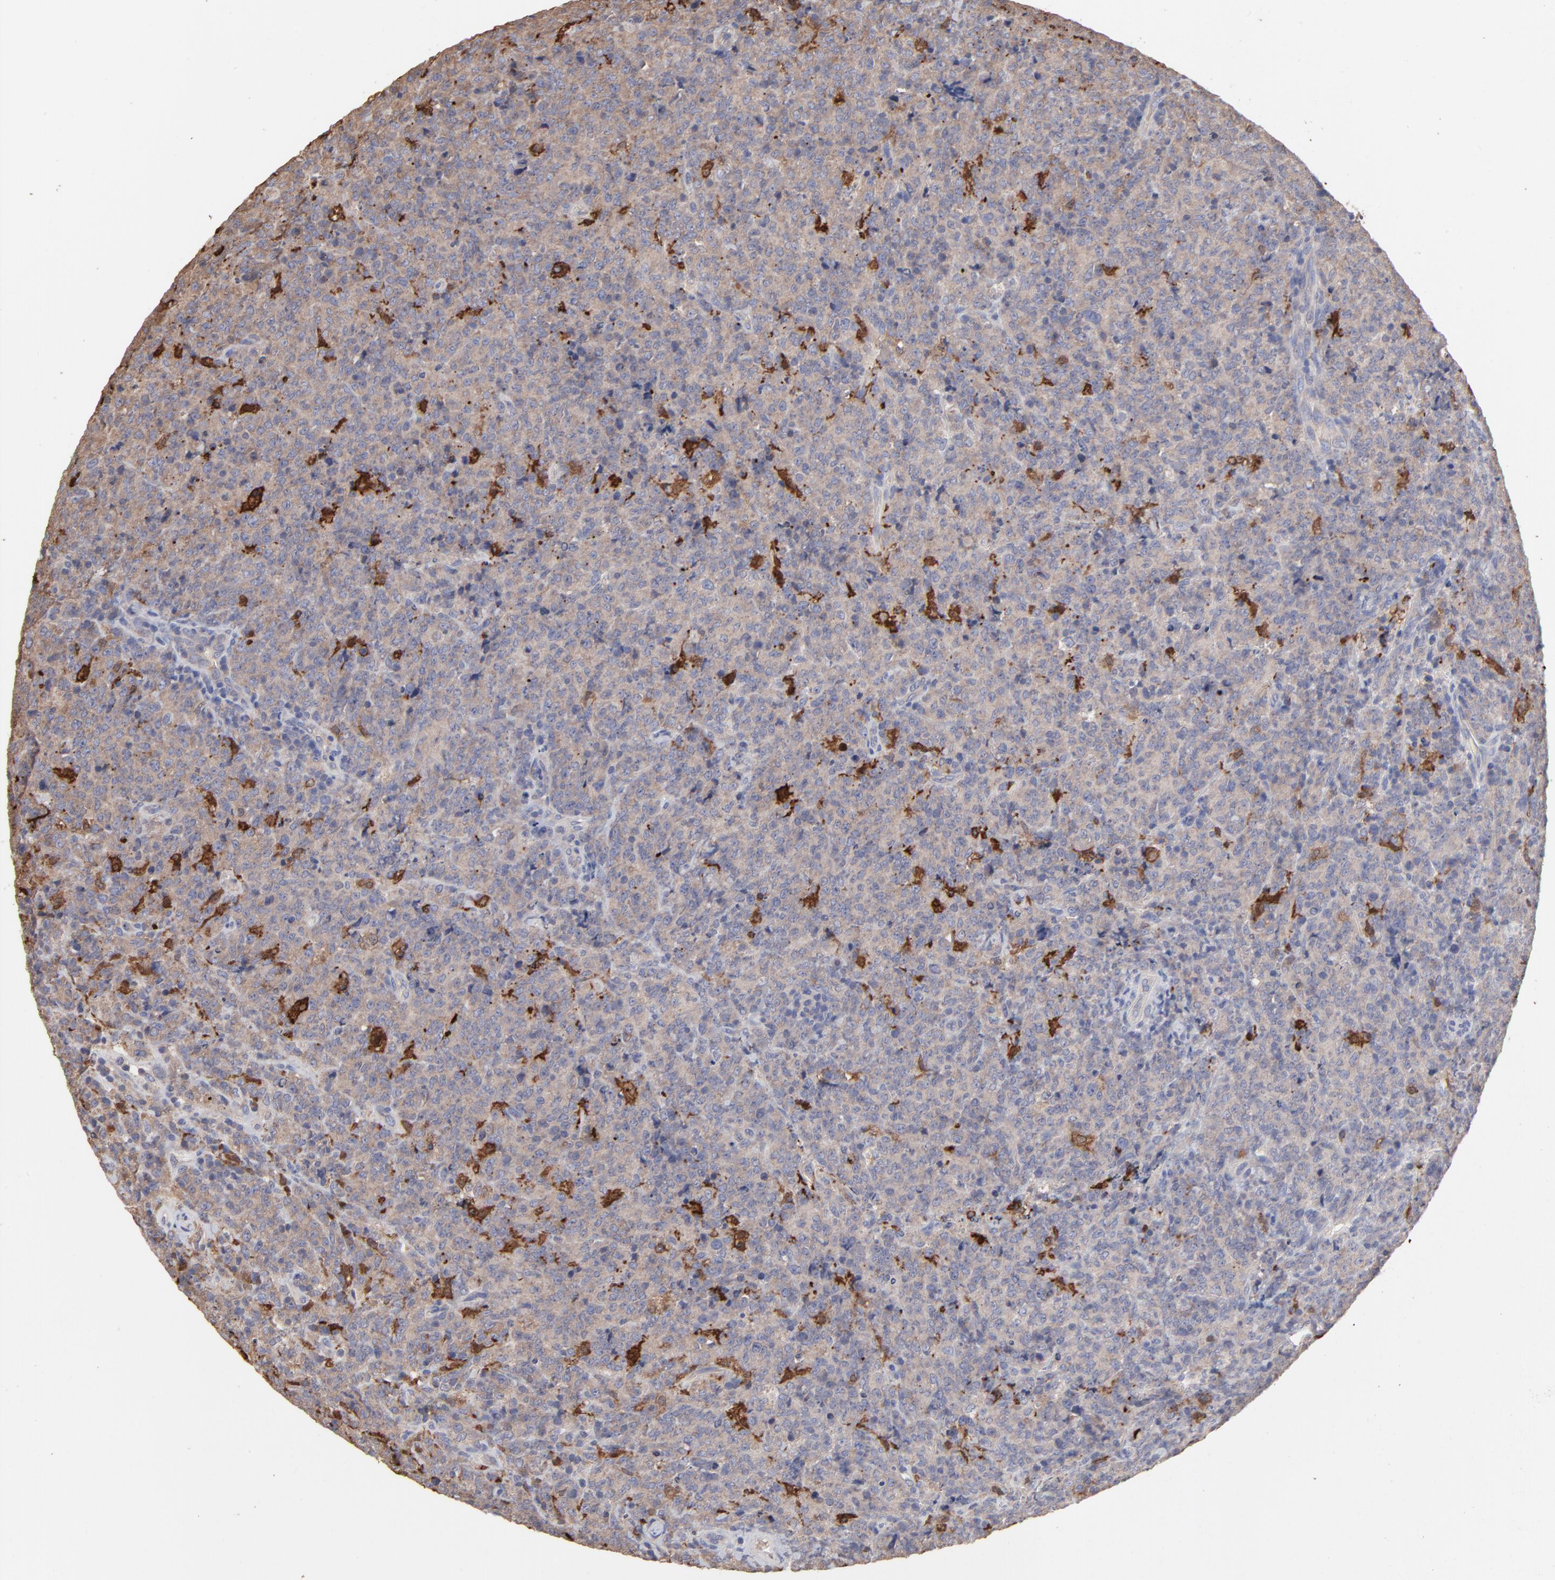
{"staining": {"intensity": "weak", "quantity": ">75%", "location": "cytoplasmic/membranous"}, "tissue": "lymphoma", "cell_type": "Tumor cells", "image_type": "cancer", "snomed": [{"axis": "morphology", "description": "Malignant lymphoma, non-Hodgkin's type, High grade"}, {"axis": "topography", "description": "Tonsil"}], "caption": "Lymphoma was stained to show a protein in brown. There is low levels of weak cytoplasmic/membranous positivity in approximately >75% of tumor cells. (brown staining indicates protein expression, while blue staining denotes nuclei).", "gene": "TANGO2", "patient": {"sex": "female", "age": 36}}